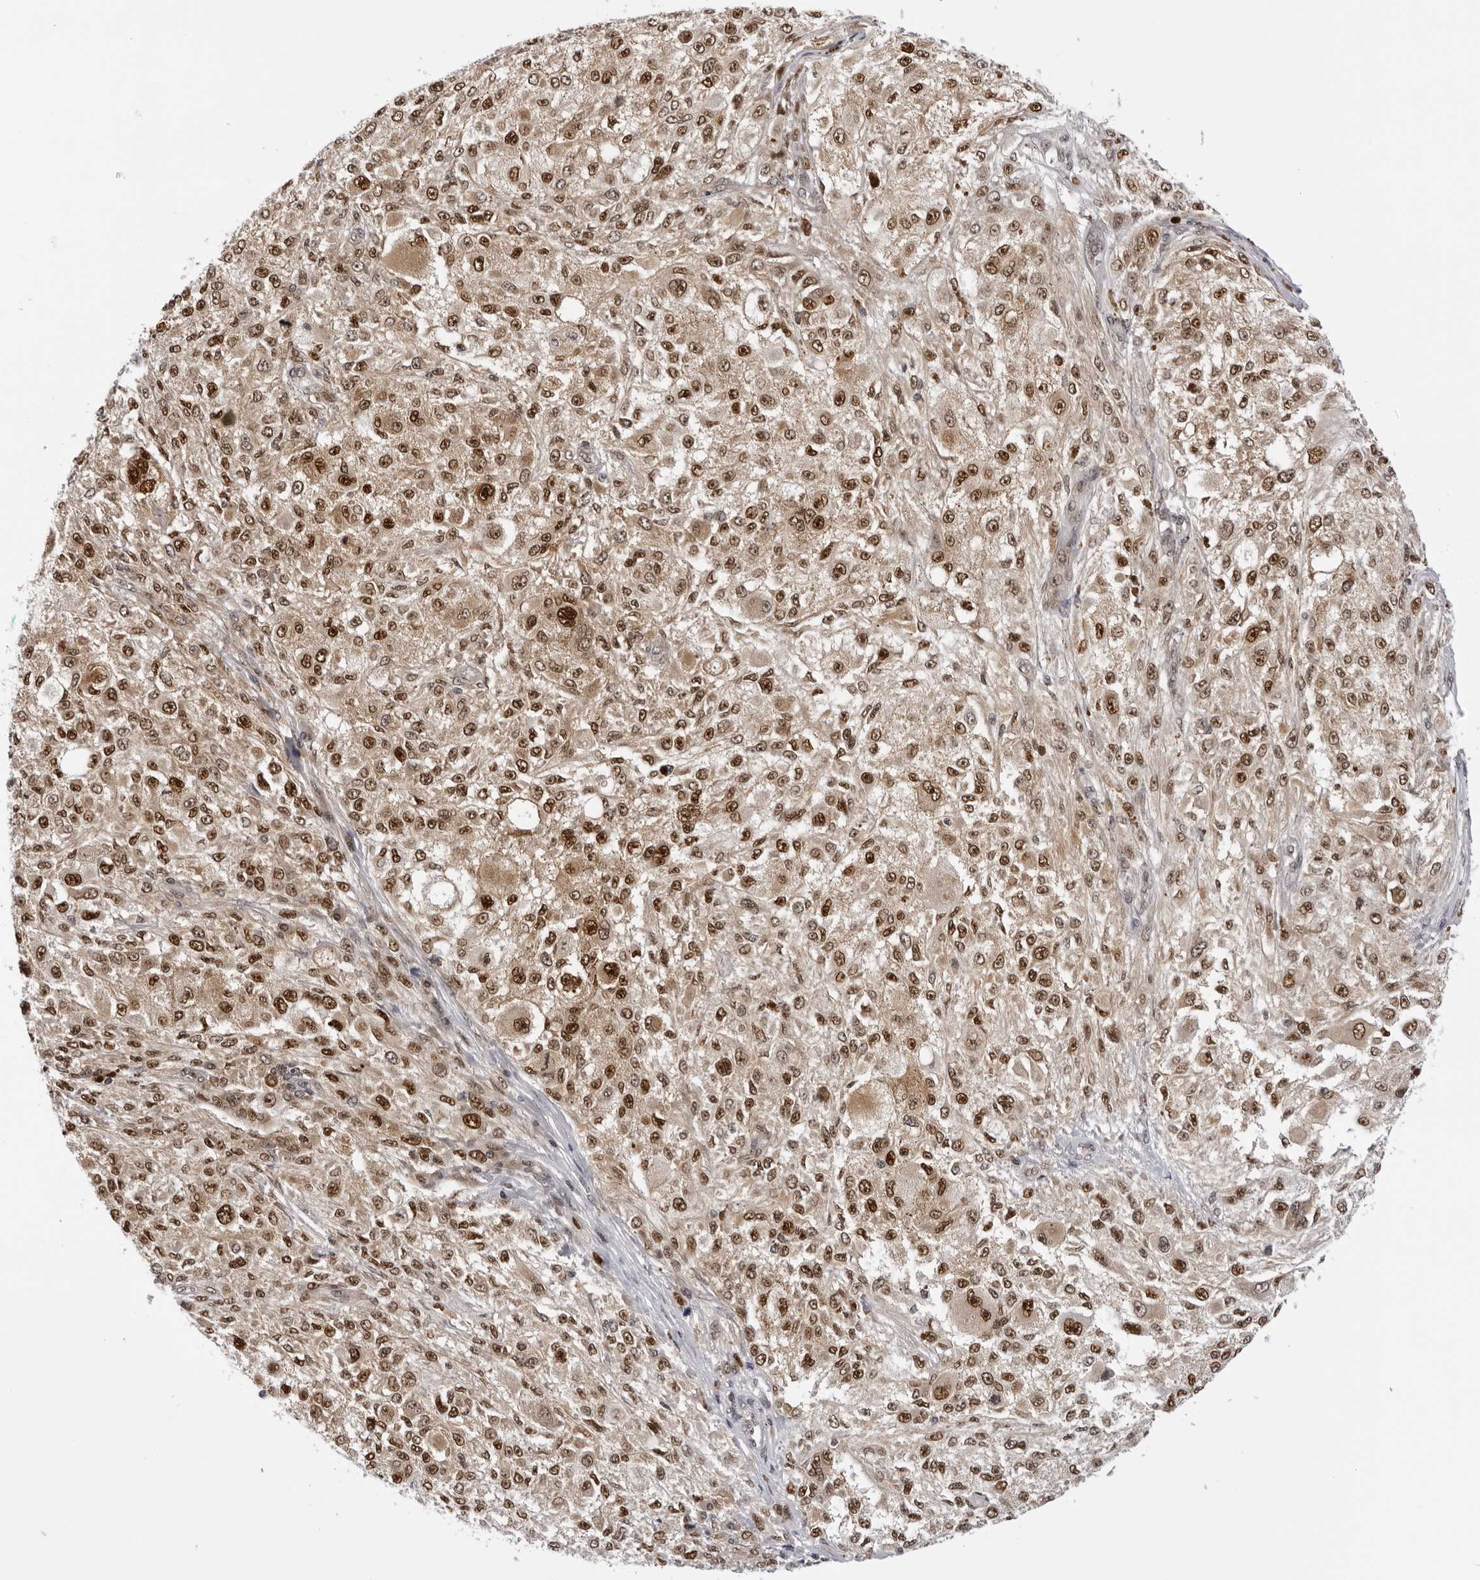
{"staining": {"intensity": "strong", "quantity": ">75%", "location": "cytoplasmic/membranous,nuclear"}, "tissue": "melanoma", "cell_type": "Tumor cells", "image_type": "cancer", "snomed": [{"axis": "morphology", "description": "Necrosis, NOS"}, {"axis": "morphology", "description": "Malignant melanoma, NOS"}, {"axis": "topography", "description": "Skin"}], "caption": "The immunohistochemical stain shows strong cytoplasmic/membranous and nuclear expression in tumor cells of melanoma tissue.", "gene": "WDR77", "patient": {"sex": "female", "age": 87}}